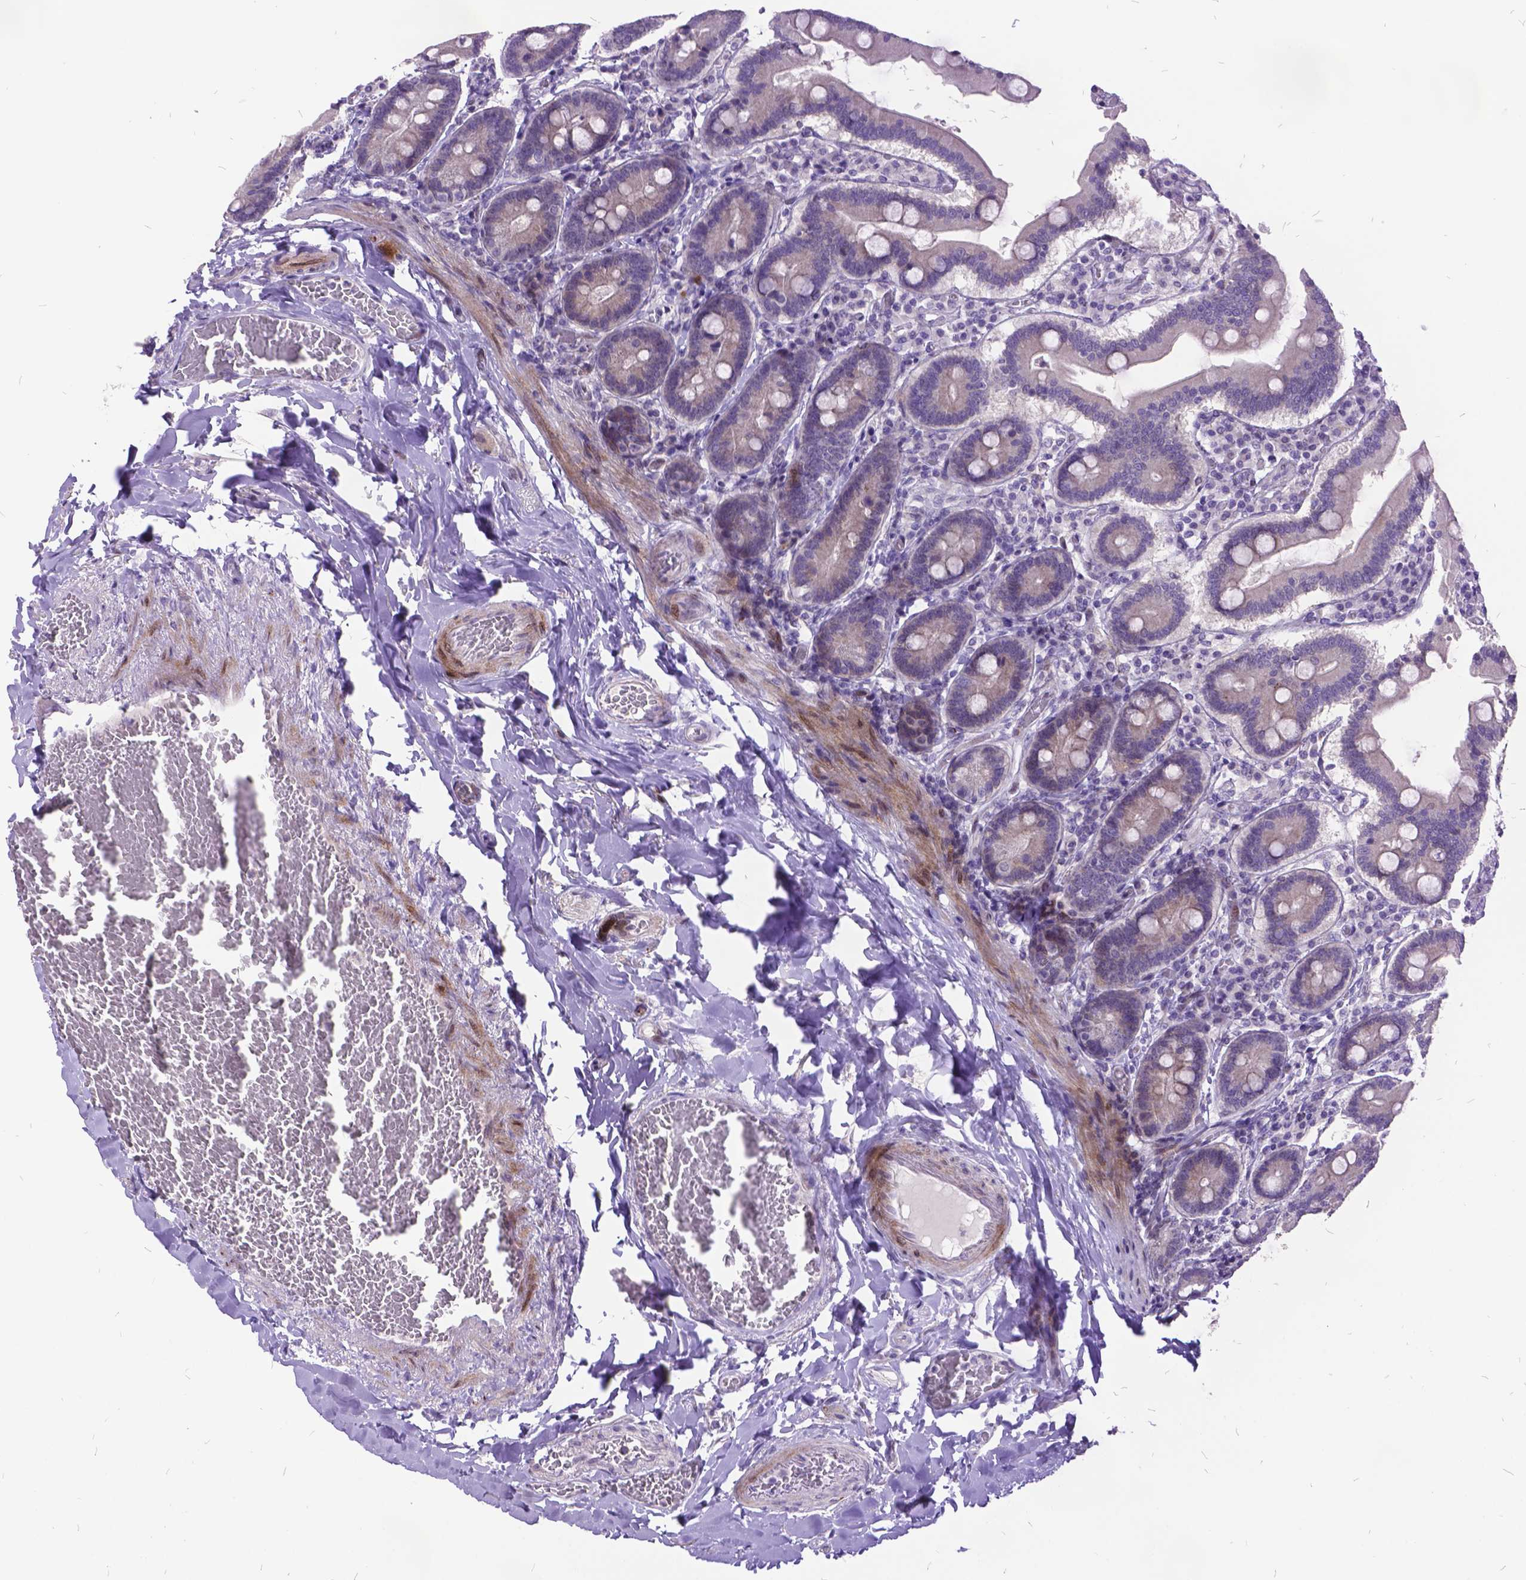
{"staining": {"intensity": "strong", "quantity": "<25%", "location": "cytoplasmic/membranous"}, "tissue": "duodenum", "cell_type": "Glandular cells", "image_type": "normal", "snomed": [{"axis": "morphology", "description": "Normal tissue, NOS"}, {"axis": "topography", "description": "Duodenum"}], "caption": "An IHC image of benign tissue is shown. Protein staining in brown highlights strong cytoplasmic/membranous positivity in duodenum within glandular cells. The staining was performed using DAB, with brown indicating positive protein expression. Nuclei are stained blue with hematoxylin.", "gene": "ITGB6", "patient": {"sex": "female", "age": 62}}